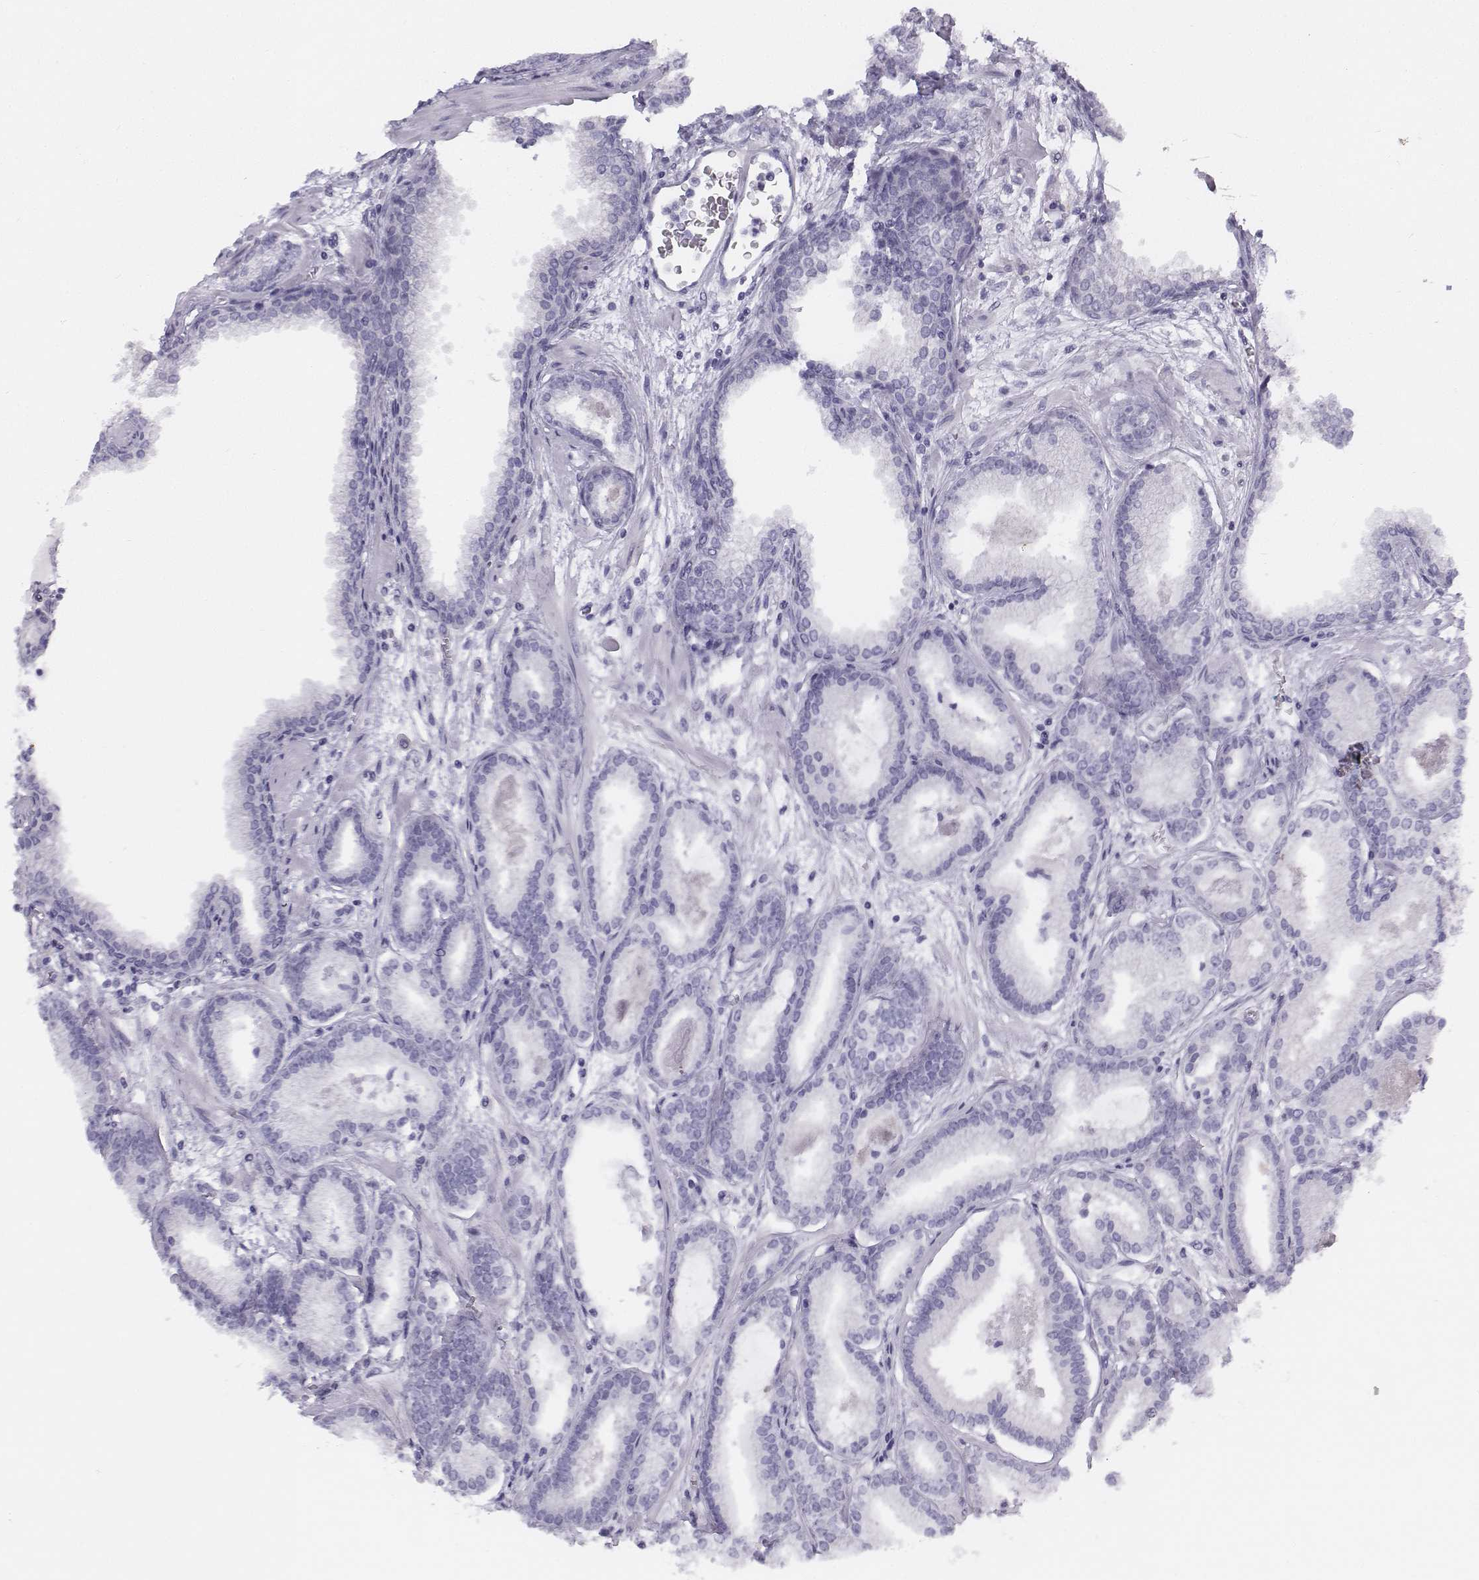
{"staining": {"intensity": "negative", "quantity": "none", "location": "none"}, "tissue": "prostate cancer", "cell_type": "Tumor cells", "image_type": "cancer", "snomed": [{"axis": "morphology", "description": "Adenocarcinoma, Low grade"}, {"axis": "topography", "description": "Prostate"}], "caption": "Tumor cells are negative for brown protein staining in prostate adenocarcinoma (low-grade).", "gene": "PENK", "patient": {"sex": "male", "age": 68}}